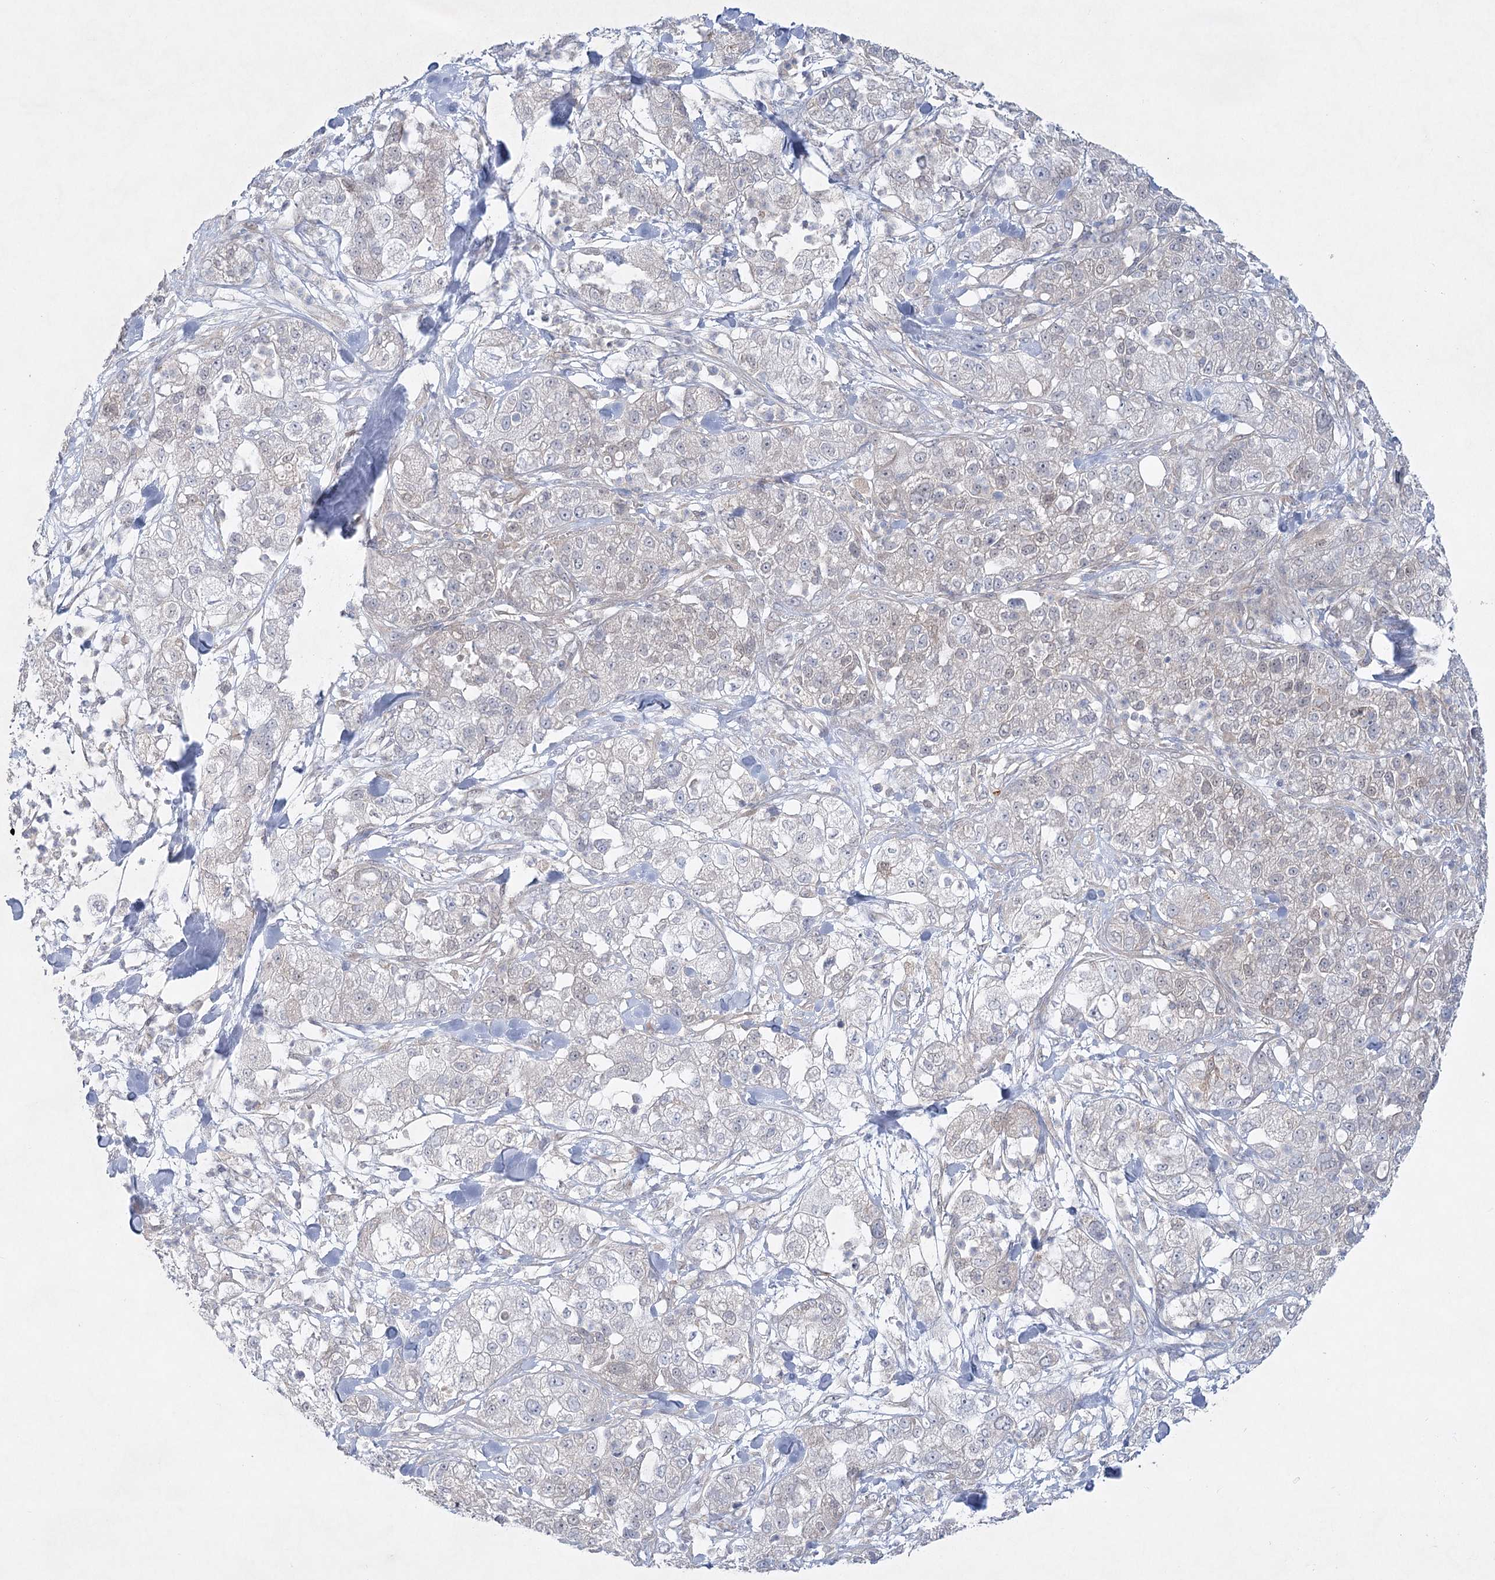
{"staining": {"intensity": "negative", "quantity": "none", "location": "none"}, "tissue": "pancreatic cancer", "cell_type": "Tumor cells", "image_type": "cancer", "snomed": [{"axis": "morphology", "description": "Adenocarcinoma, NOS"}, {"axis": "topography", "description": "Pancreas"}], "caption": "Immunohistochemistry (IHC) of pancreatic adenocarcinoma displays no expression in tumor cells.", "gene": "AAMDC", "patient": {"sex": "female", "age": 78}}